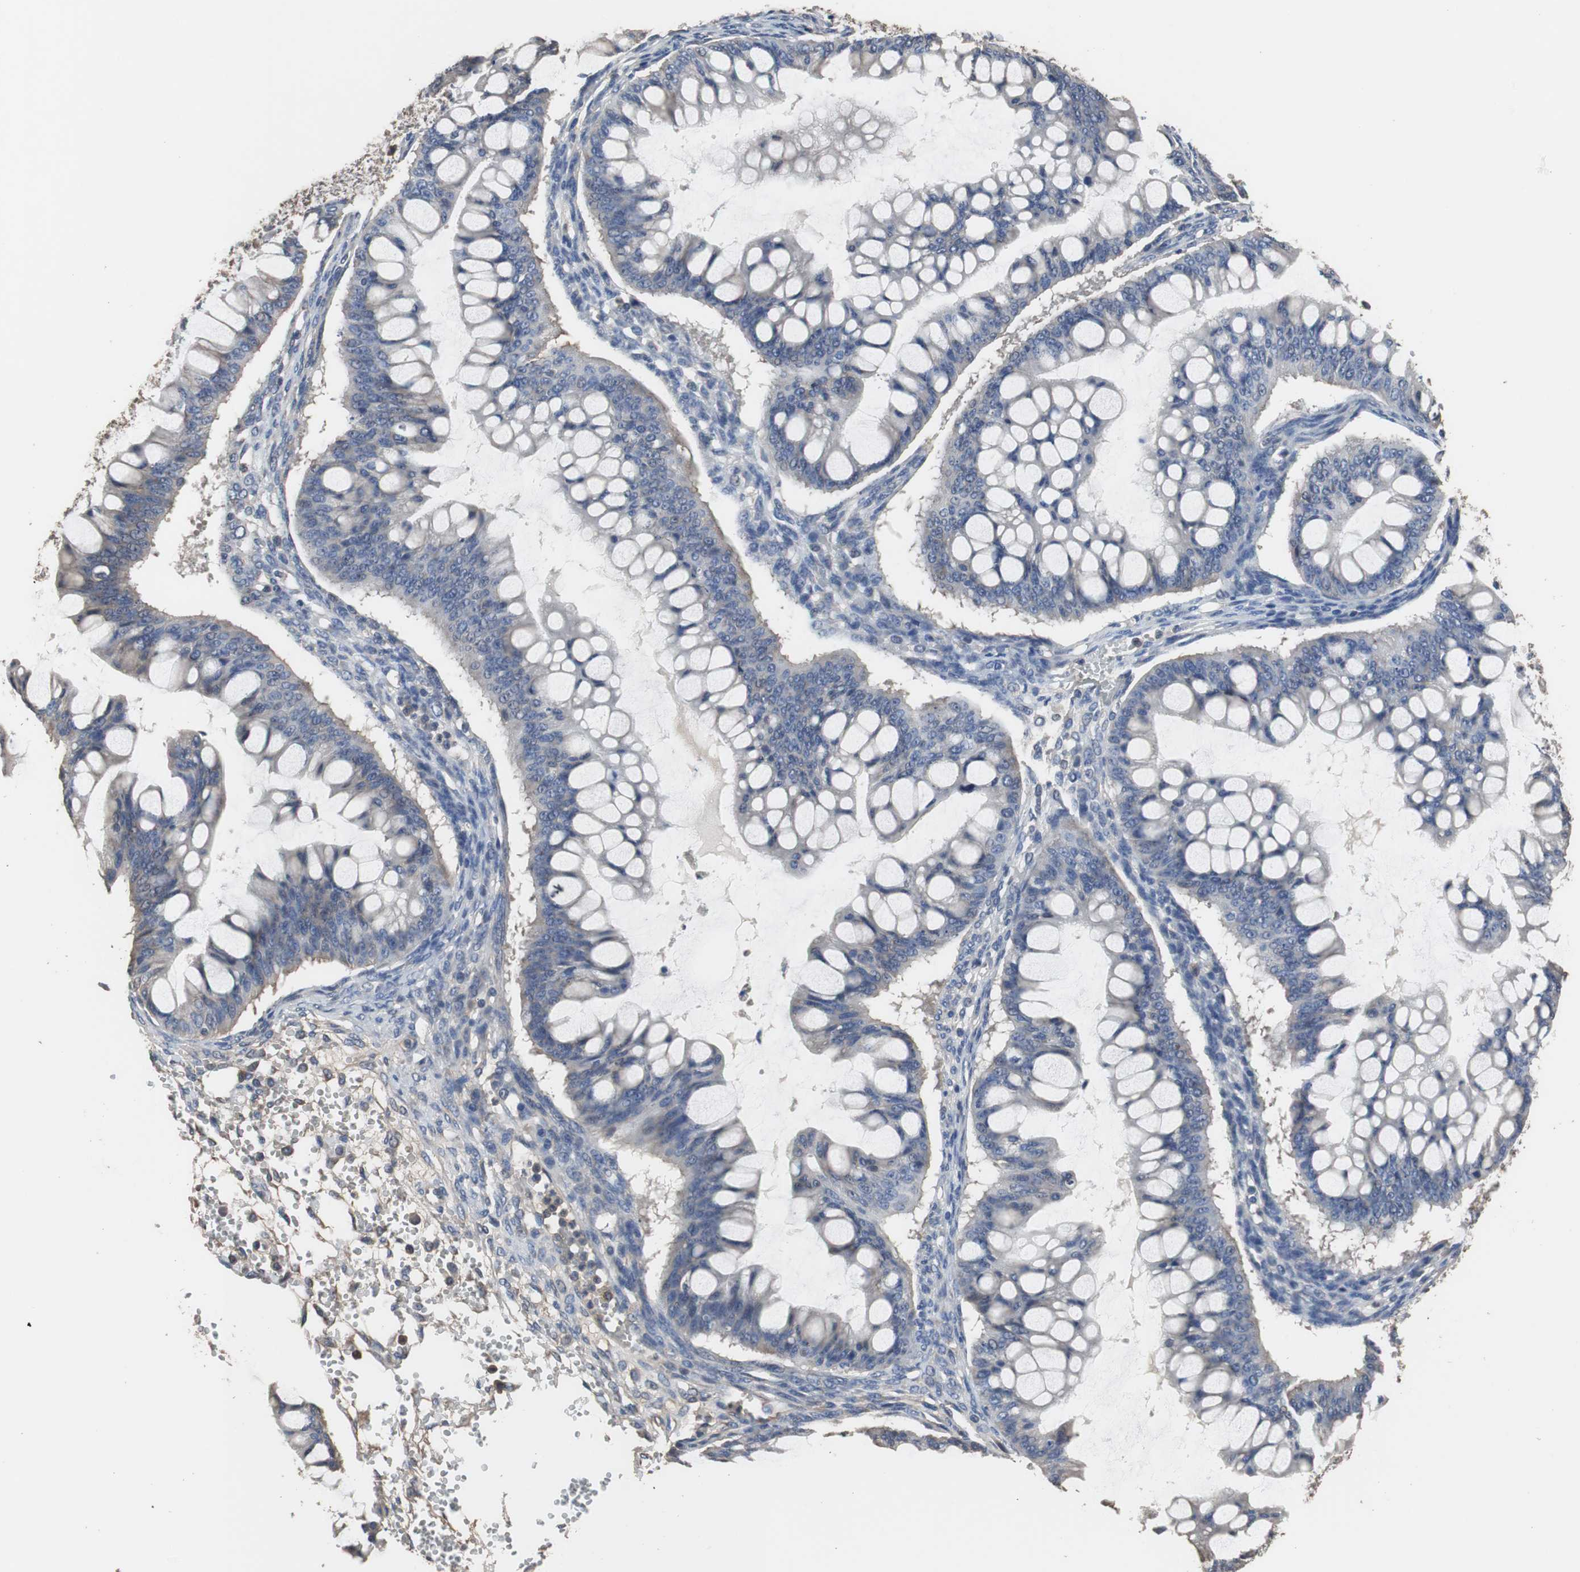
{"staining": {"intensity": "negative", "quantity": "none", "location": "none"}, "tissue": "ovarian cancer", "cell_type": "Tumor cells", "image_type": "cancer", "snomed": [{"axis": "morphology", "description": "Cystadenocarcinoma, mucinous, NOS"}, {"axis": "topography", "description": "Ovary"}], "caption": "Histopathology image shows no protein positivity in tumor cells of ovarian mucinous cystadenocarcinoma tissue.", "gene": "SCIMP", "patient": {"sex": "female", "age": 73}}